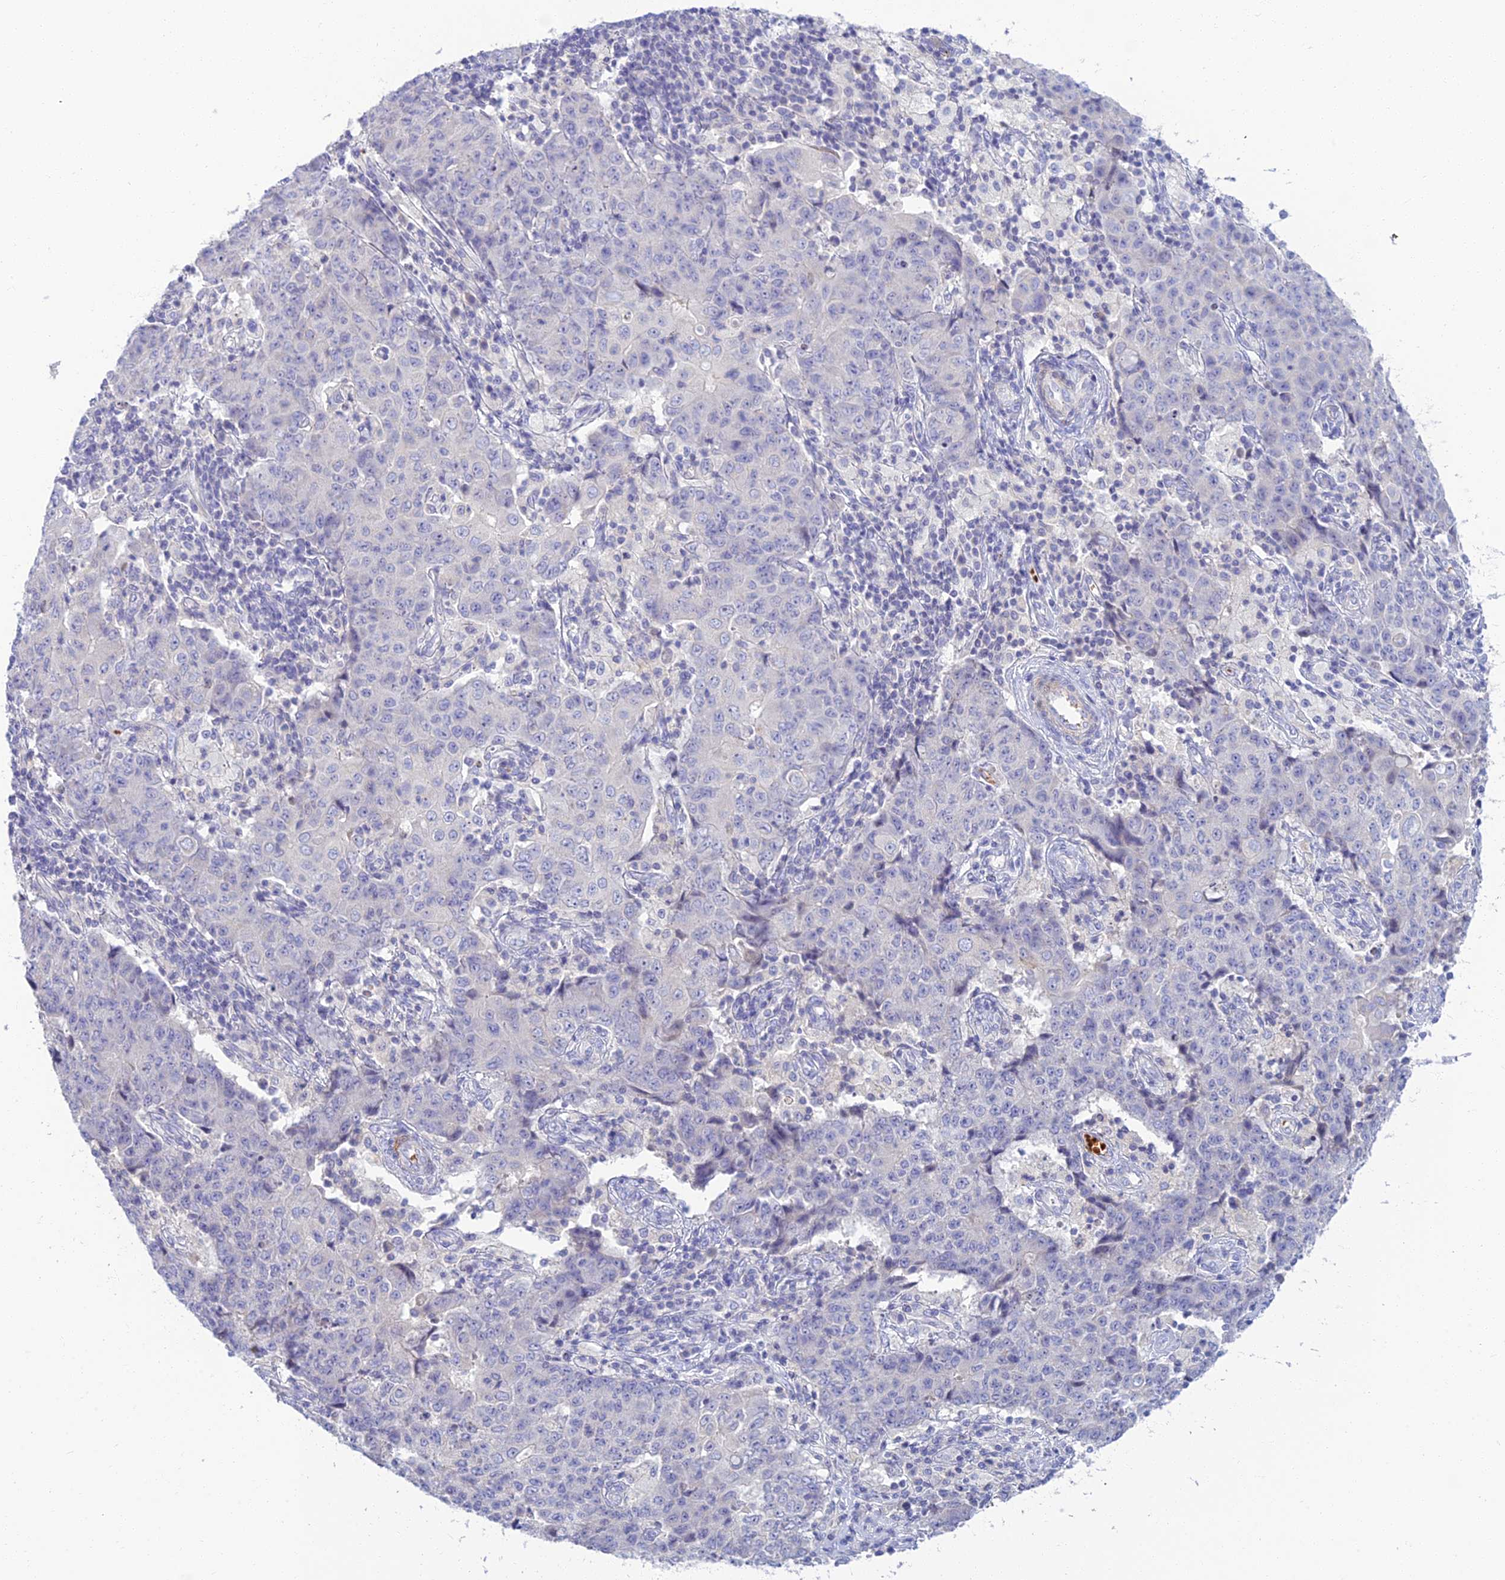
{"staining": {"intensity": "negative", "quantity": "none", "location": "none"}, "tissue": "ovarian cancer", "cell_type": "Tumor cells", "image_type": "cancer", "snomed": [{"axis": "morphology", "description": "Carcinoma, endometroid"}, {"axis": "topography", "description": "Ovary"}], "caption": "DAB immunohistochemical staining of ovarian cancer (endometroid carcinoma) shows no significant staining in tumor cells.", "gene": "CLIP4", "patient": {"sex": "female", "age": 42}}